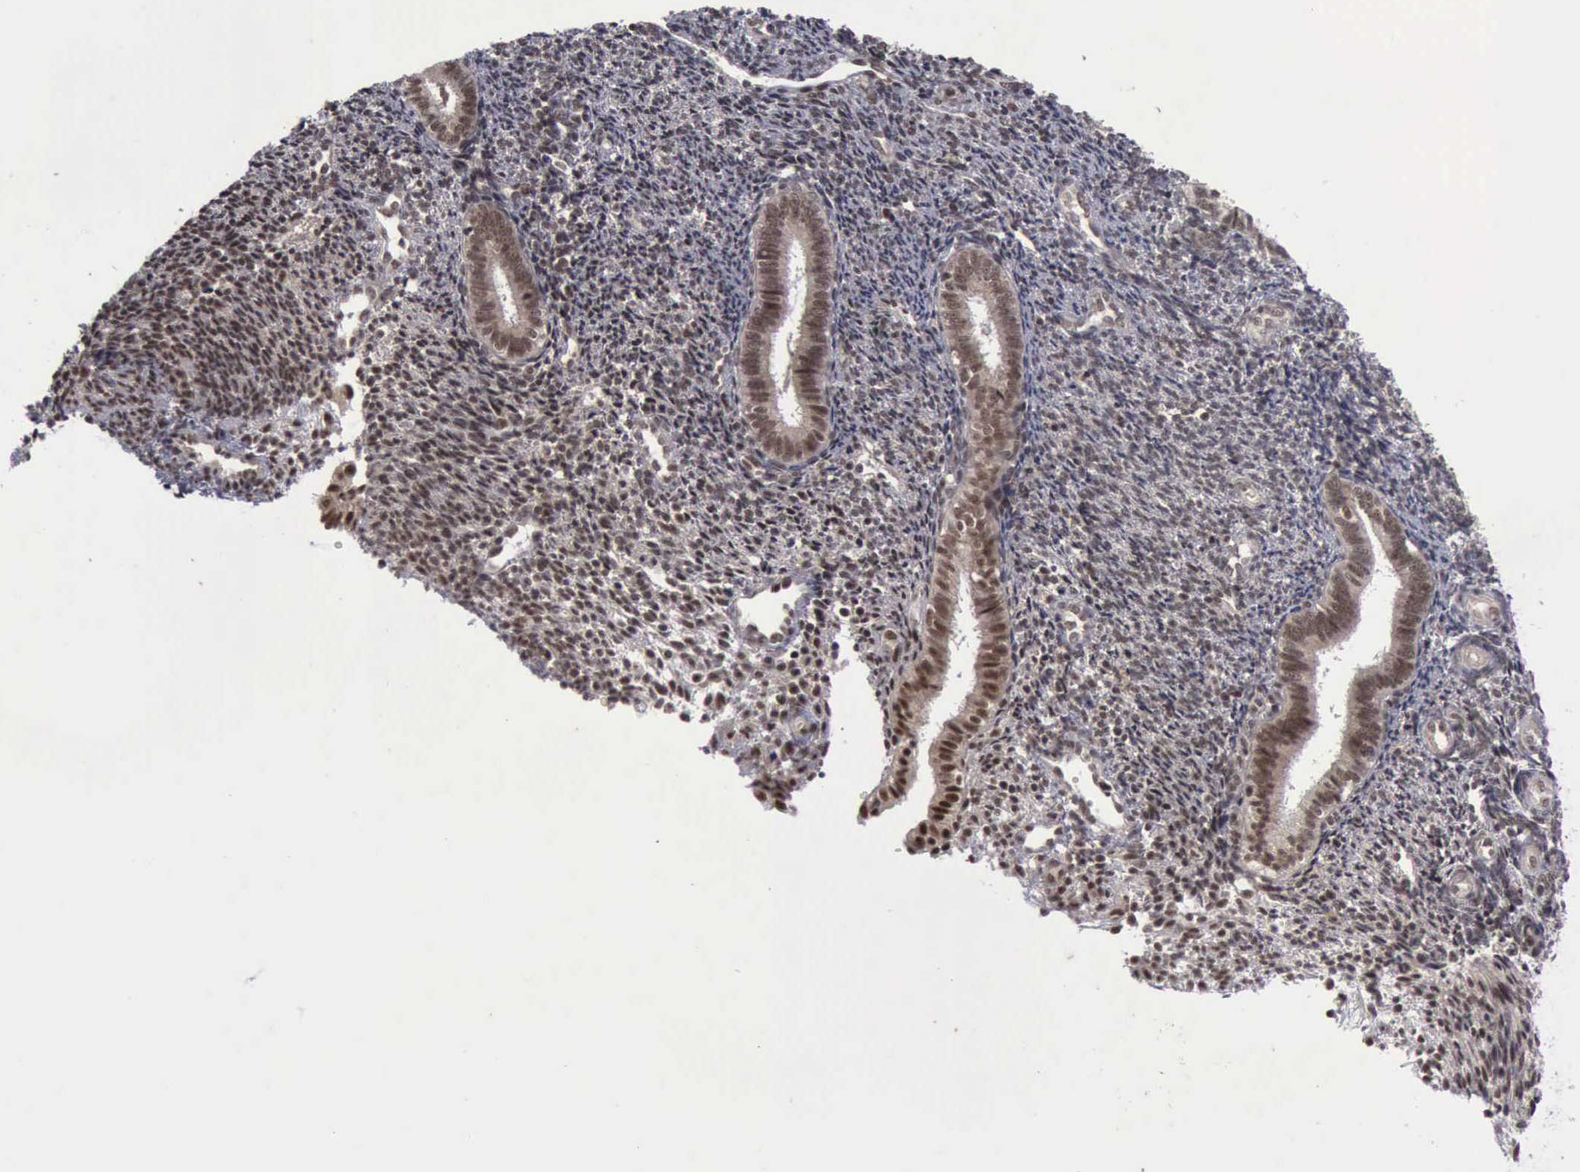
{"staining": {"intensity": "strong", "quantity": ">75%", "location": "nuclear"}, "tissue": "endometrium", "cell_type": "Cells in endometrial stroma", "image_type": "normal", "snomed": [{"axis": "morphology", "description": "Normal tissue, NOS"}, {"axis": "topography", "description": "Endometrium"}], "caption": "Human endometrium stained with a brown dye shows strong nuclear positive positivity in approximately >75% of cells in endometrial stroma.", "gene": "ATM", "patient": {"sex": "female", "age": 27}}